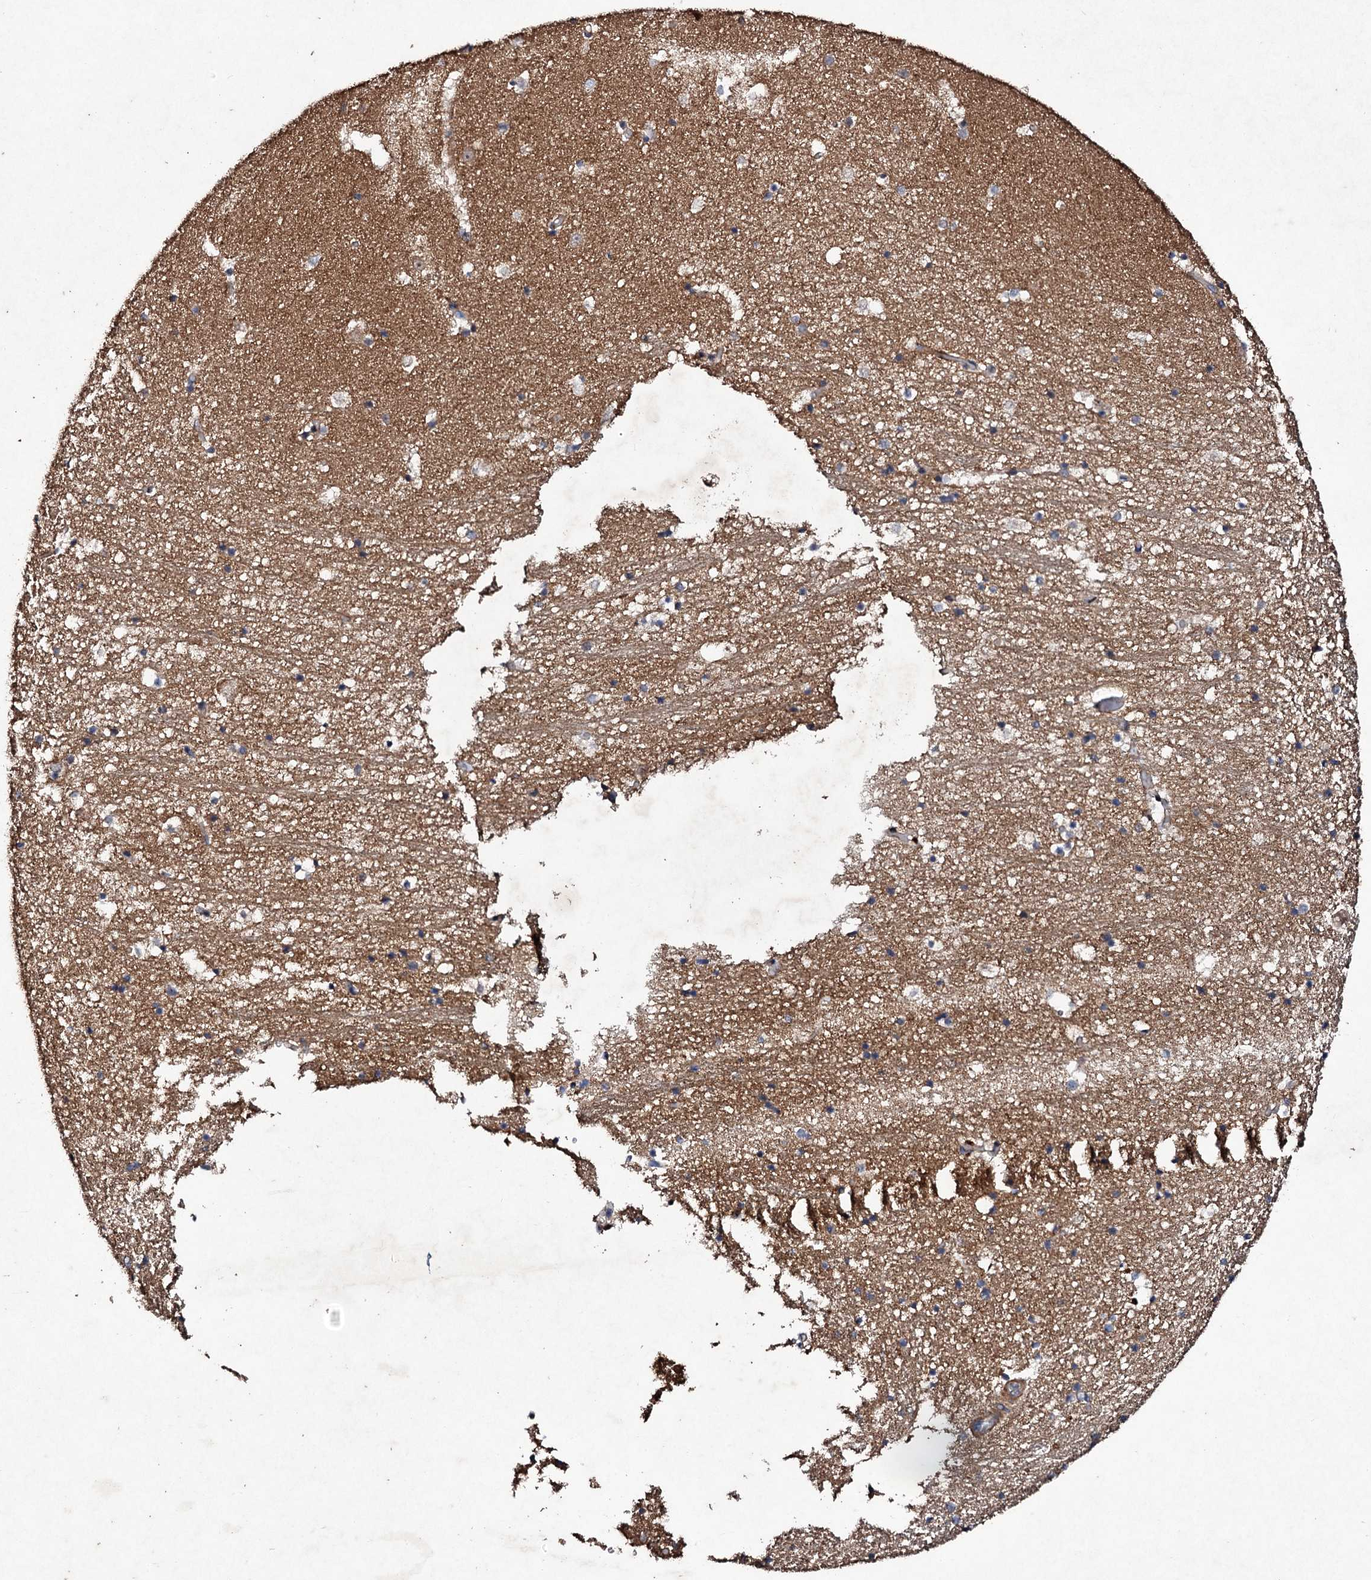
{"staining": {"intensity": "weak", "quantity": "<25%", "location": "cytoplasmic/membranous"}, "tissue": "hippocampus", "cell_type": "Glial cells", "image_type": "normal", "snomed": [{"axis": "morphology", "description": "Normal tissue, NOS"}, {"axis": "topography", "description": "Hippocampus"}], "caption": "The image shows no significant positivity in glial cells of hippocampus. (Stains: DAB (3,3'-diaminobenzidine) immunohistochemistry with hematoxylin counter stain, Microscopy: brightfield microscopy at high magnification).", "gene": "MOCOS", "patient": {"sex": "female", "age": 52}}